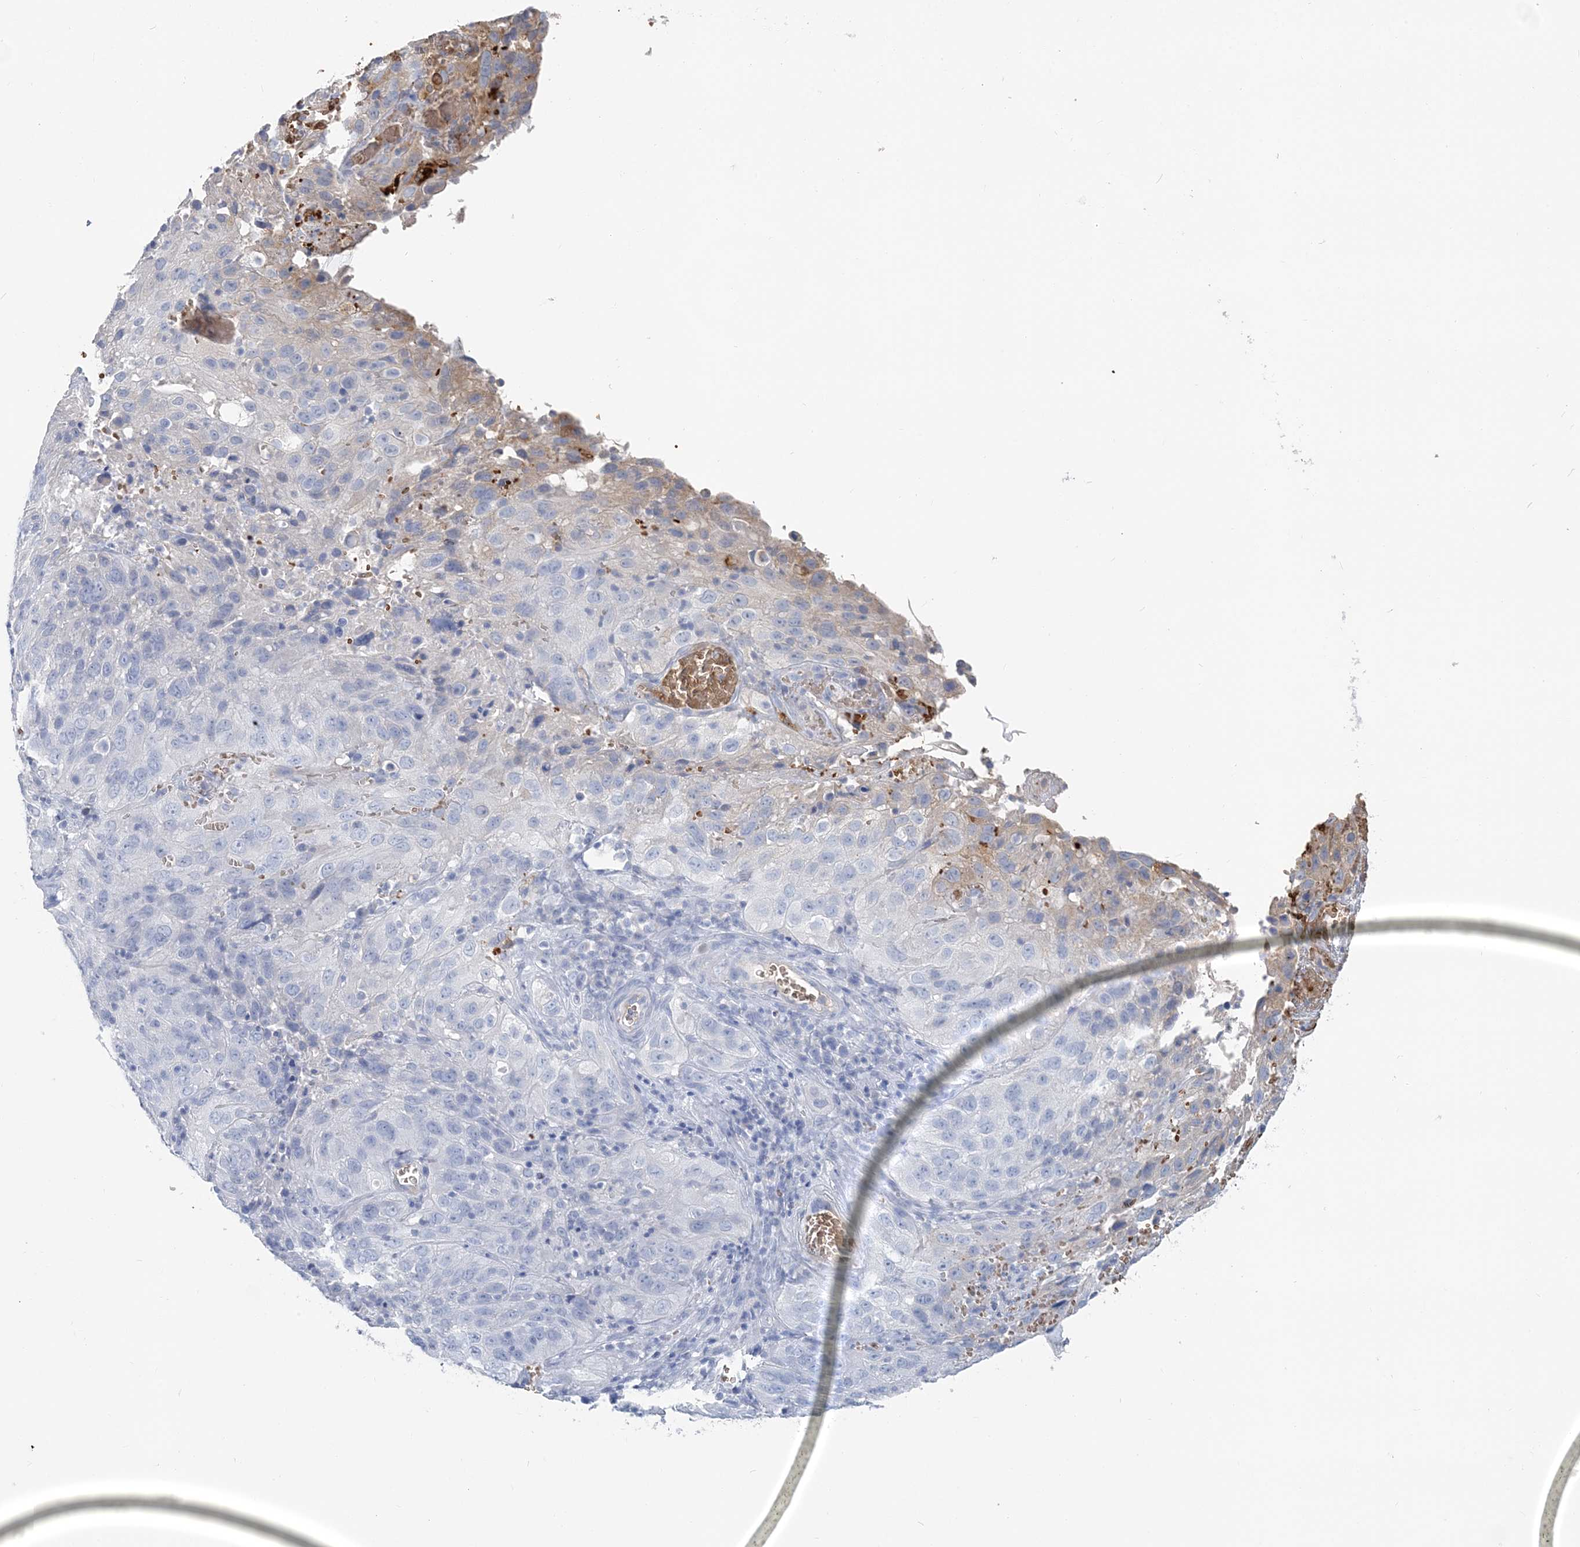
{"staining": {"intensity": "negative", "quantity": "none", "location": "none"}, "tissue": "cervical cancer", "cell_type": "Tumor cells", "image_type": "cancer", "snomed": [{"axis": "morphology", "description": "Squamous cell carcinoma, NOS"}, {"axis": "topography", "description": "Cervix"}], "caption": "DAB (3,3'-diaminobenzidine) immunohistochemical staining of cervical cancer displays no significant staining in tumor cells. (DAB (3,3'-diaminobenzidine) immunohistochemistry visualized using brightfield microscopy, high magnification).", "gene": "HBA2", "patient": {"sex": "female", "age": 32}}